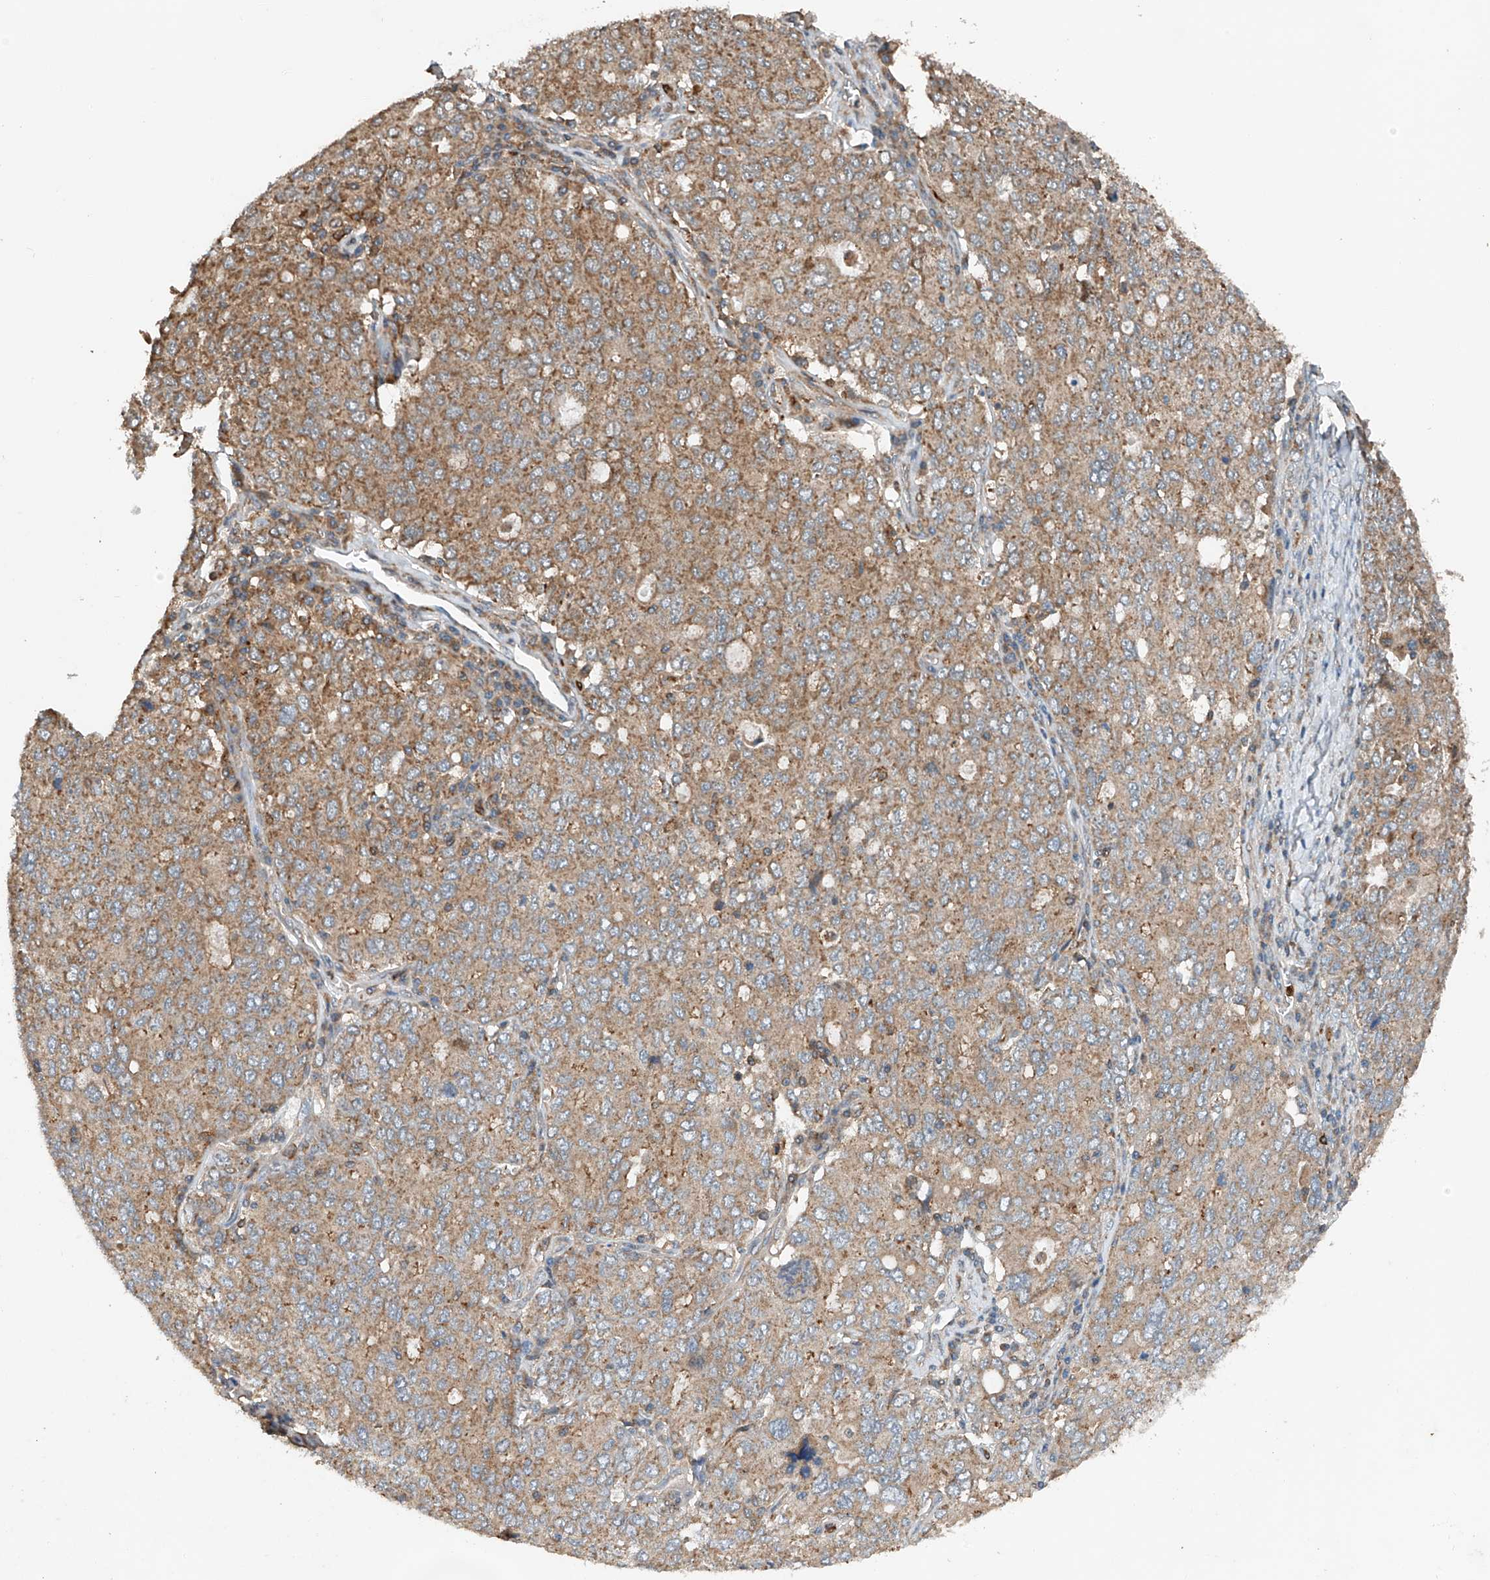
{"staining": {"intensity": "moderate", "quantity": "25%-75%", "location": "cytoplasmic/membranous"}, "tissue": "ovarian cancer", "cell_type": "Tumor cells", "image_type": "cancer", "snomed": [{"axis": "morphology", "description": "Carcinoma, endometroid"}, {"axis": "topography", "description": "Ovary"}], "caption": "The immunohistochemical stain highlights moderate cytoplasmic/membranous staining in tumor cells of ovarian cancer (endometroid carcinoma) tissue.", "gene": "CEP85L", "patient": {"sex": "female", "age": 62}}